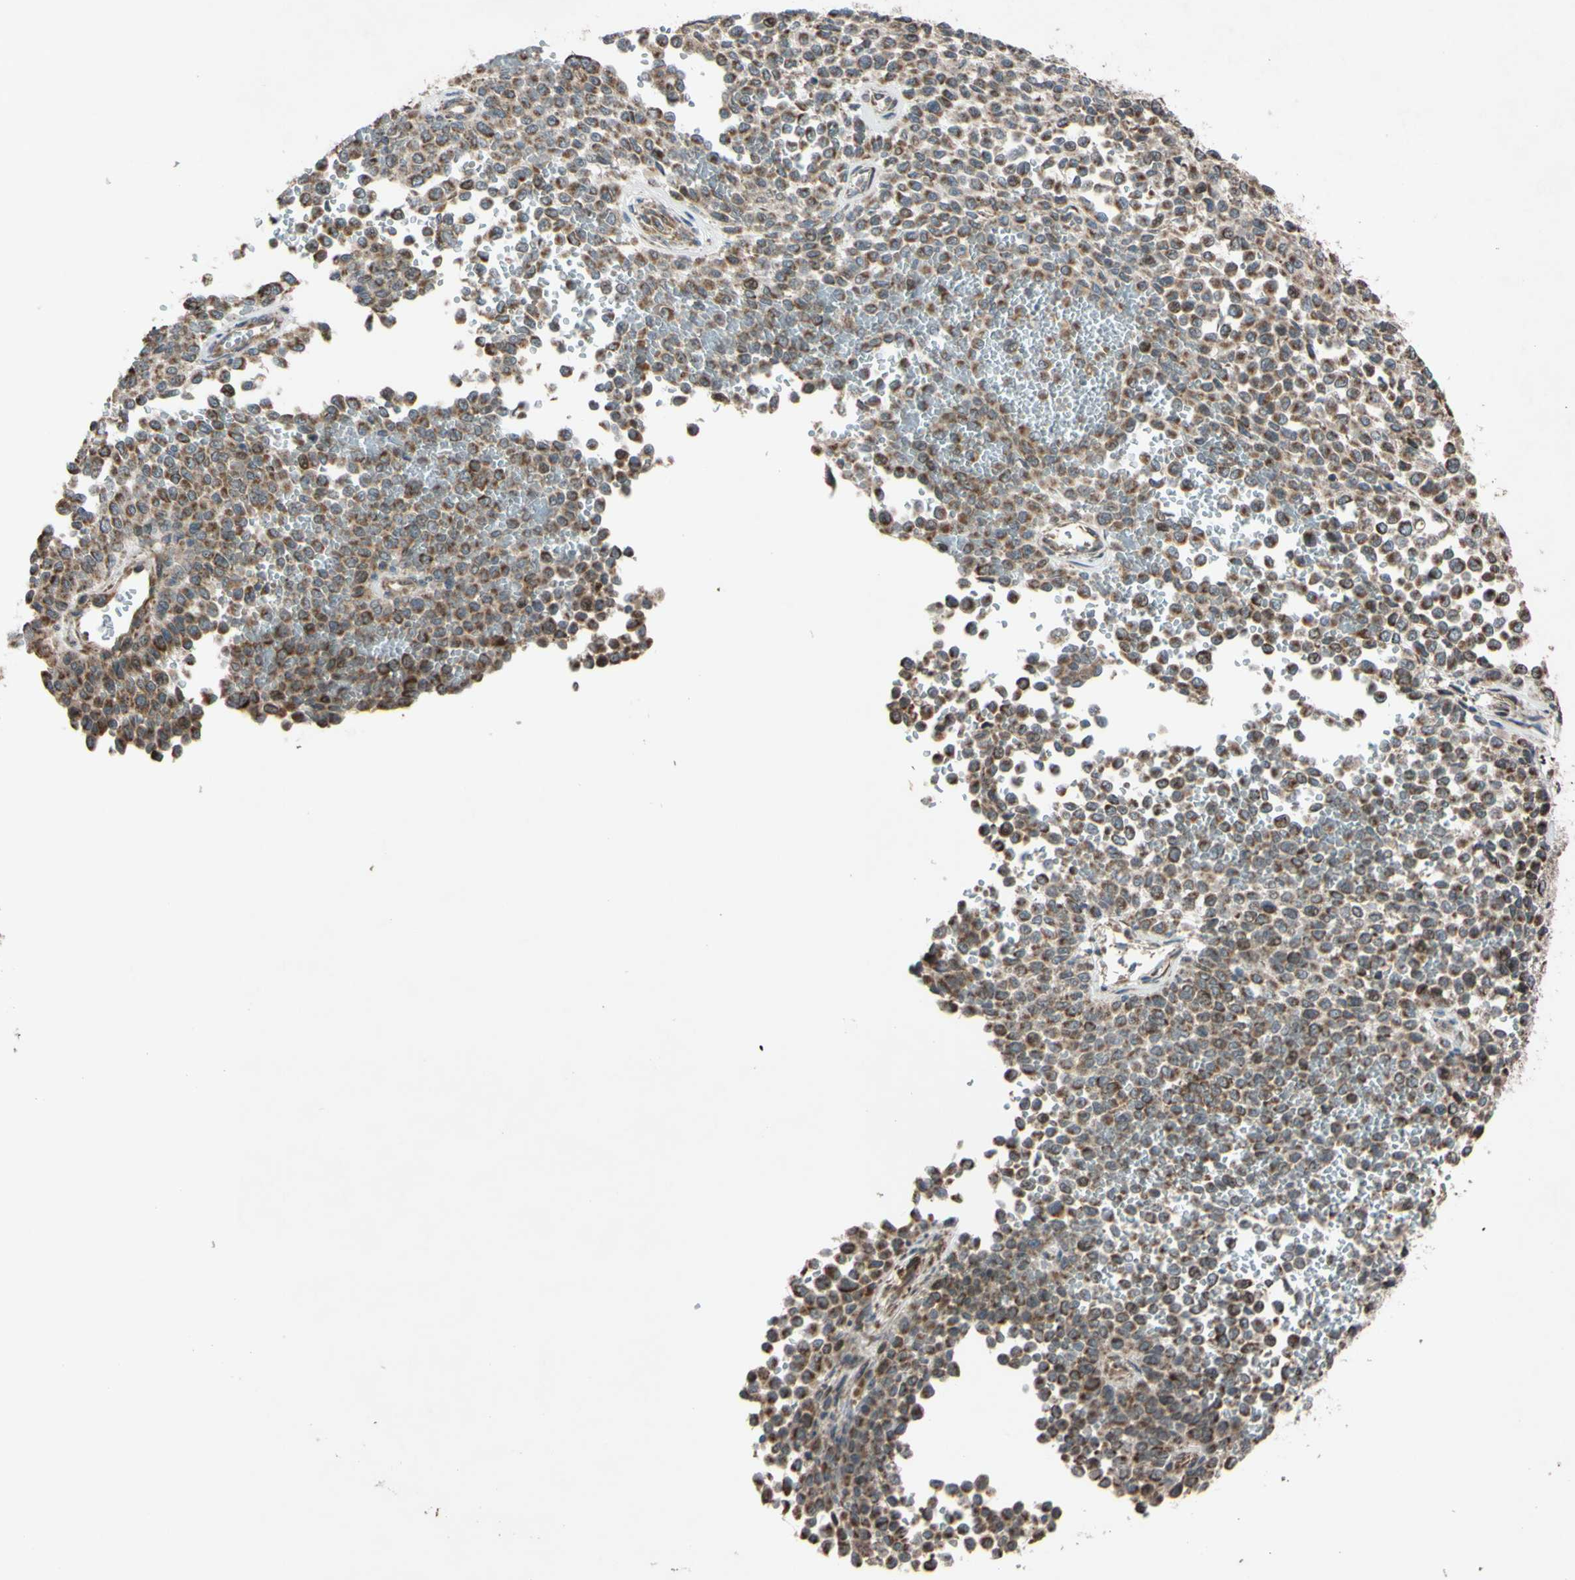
{"staining": {"intensity": "moderate", "quantity": ">75%", "location": "cytoplasmic/membranous"}, "tissue": "melanoma", "cell_type": "Tumor cells", "image_type": "cancer", "snomed": [{"axis": "morphology", "description": "Malignant melanoma, Metastatic site"}, {"axis": "topography", "description": "Pancreas"}], "caption": "Immunohistochemistry (IHC) (DAB) staining of human melanoma shows moderate cytoplasmic/membranous protein expression in approximately >75% of tumor cells.", "gene": "ACOT8", "patient": {"sex": "female", "age": 30}}